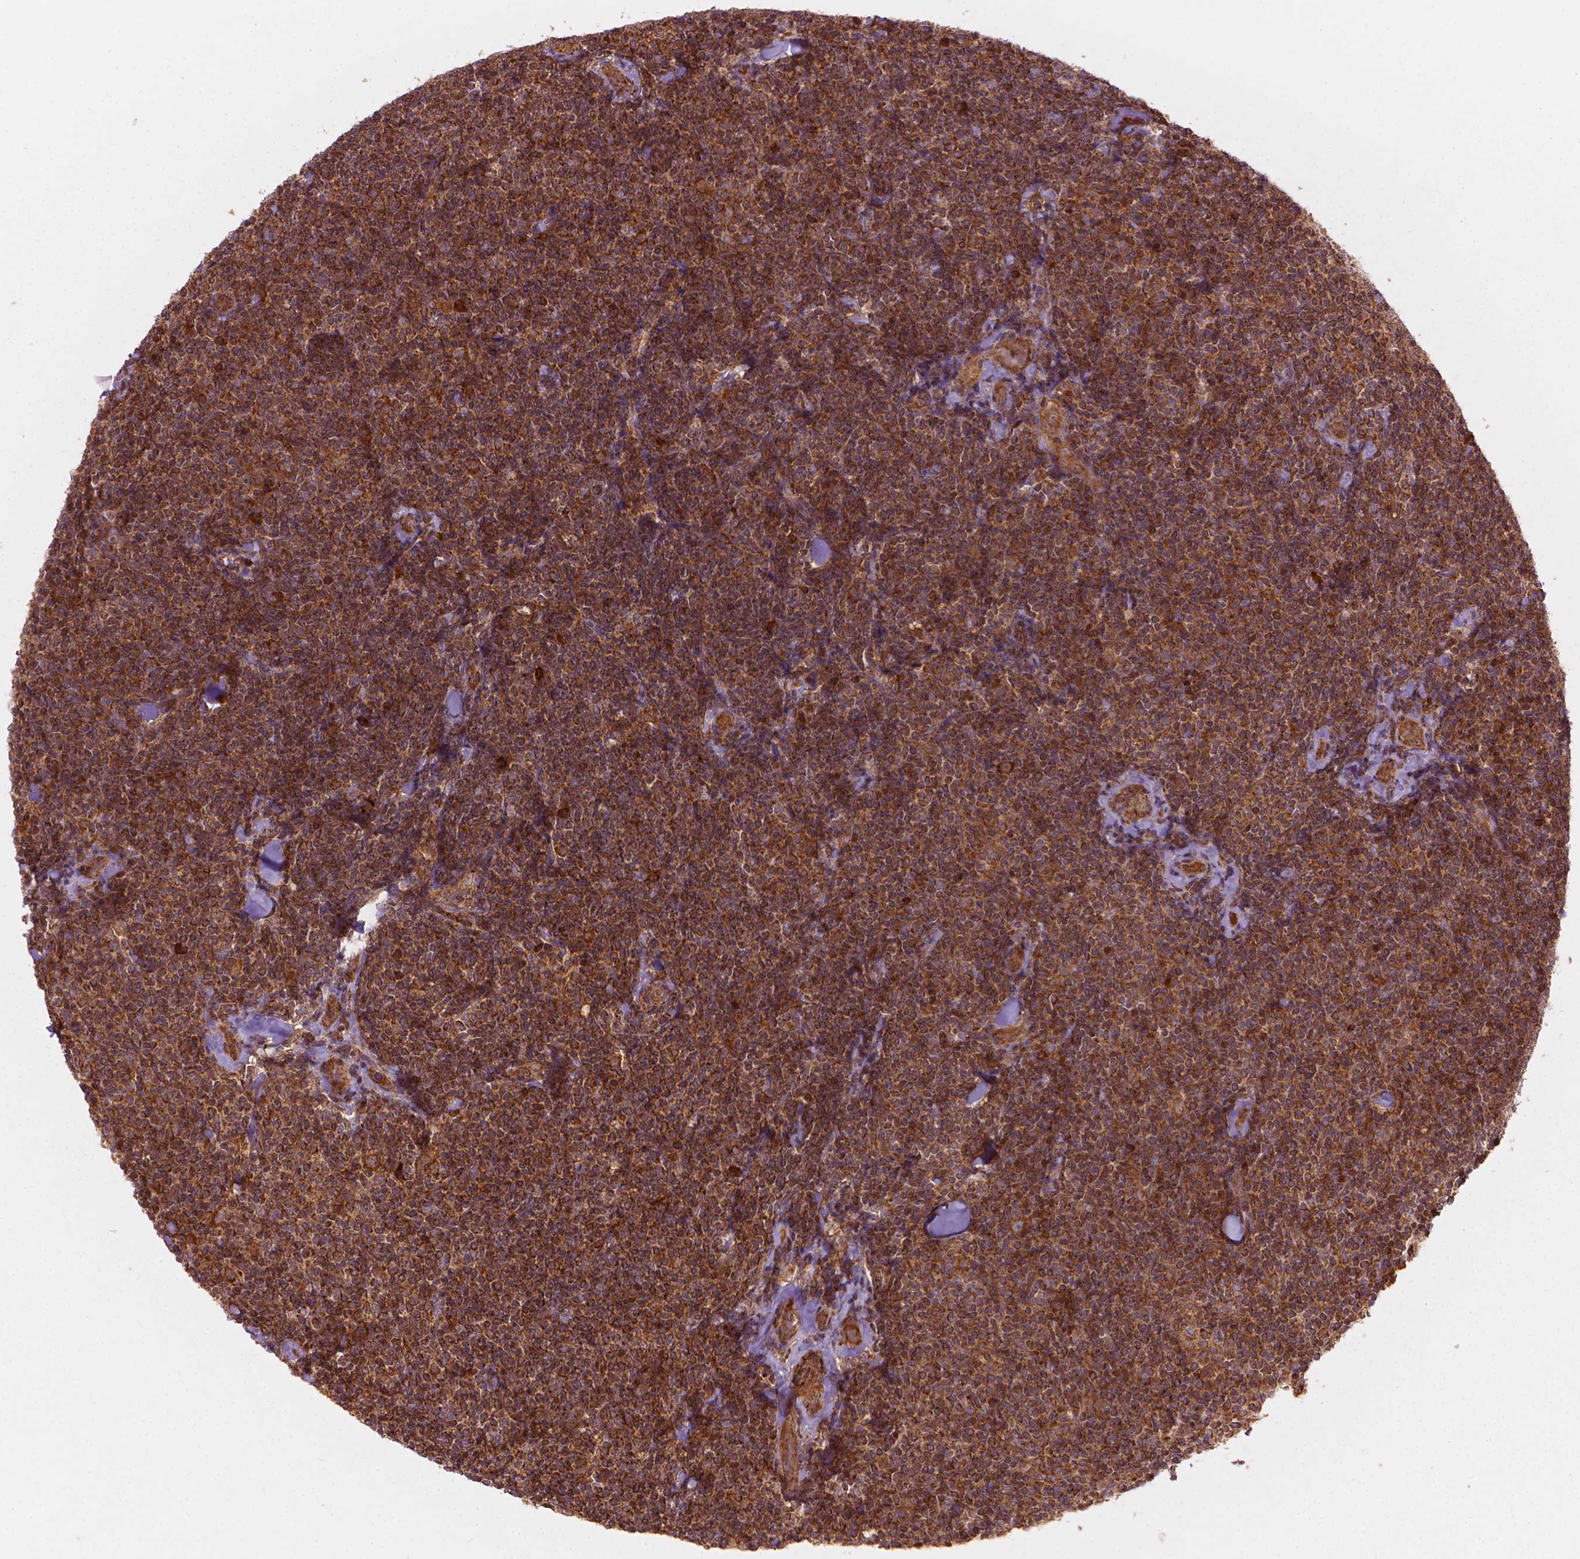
{"staining": {"intensity": "strong", "quantity": ">75%", "location": "cytoplasmic/membranous"}, "tissue": "lymphoma", "cell_type": "Tumor cells", "image_type": "cancer", "snomed": [{"axis": "morphology", "description": "Malignant lymphoma, non-Hodgkin's type, Low grade"}, {"axis": "topography", "description": "Lymph node"}], "caption": "This is a photomicrograph of immunohistochemistry (IHC) staining of lymphoma, which shows strong positivity in the cytoplasmic/membranous of tumor cells.", "gene": "VARS2", "patient": {"sex": "female", "age": 56}}